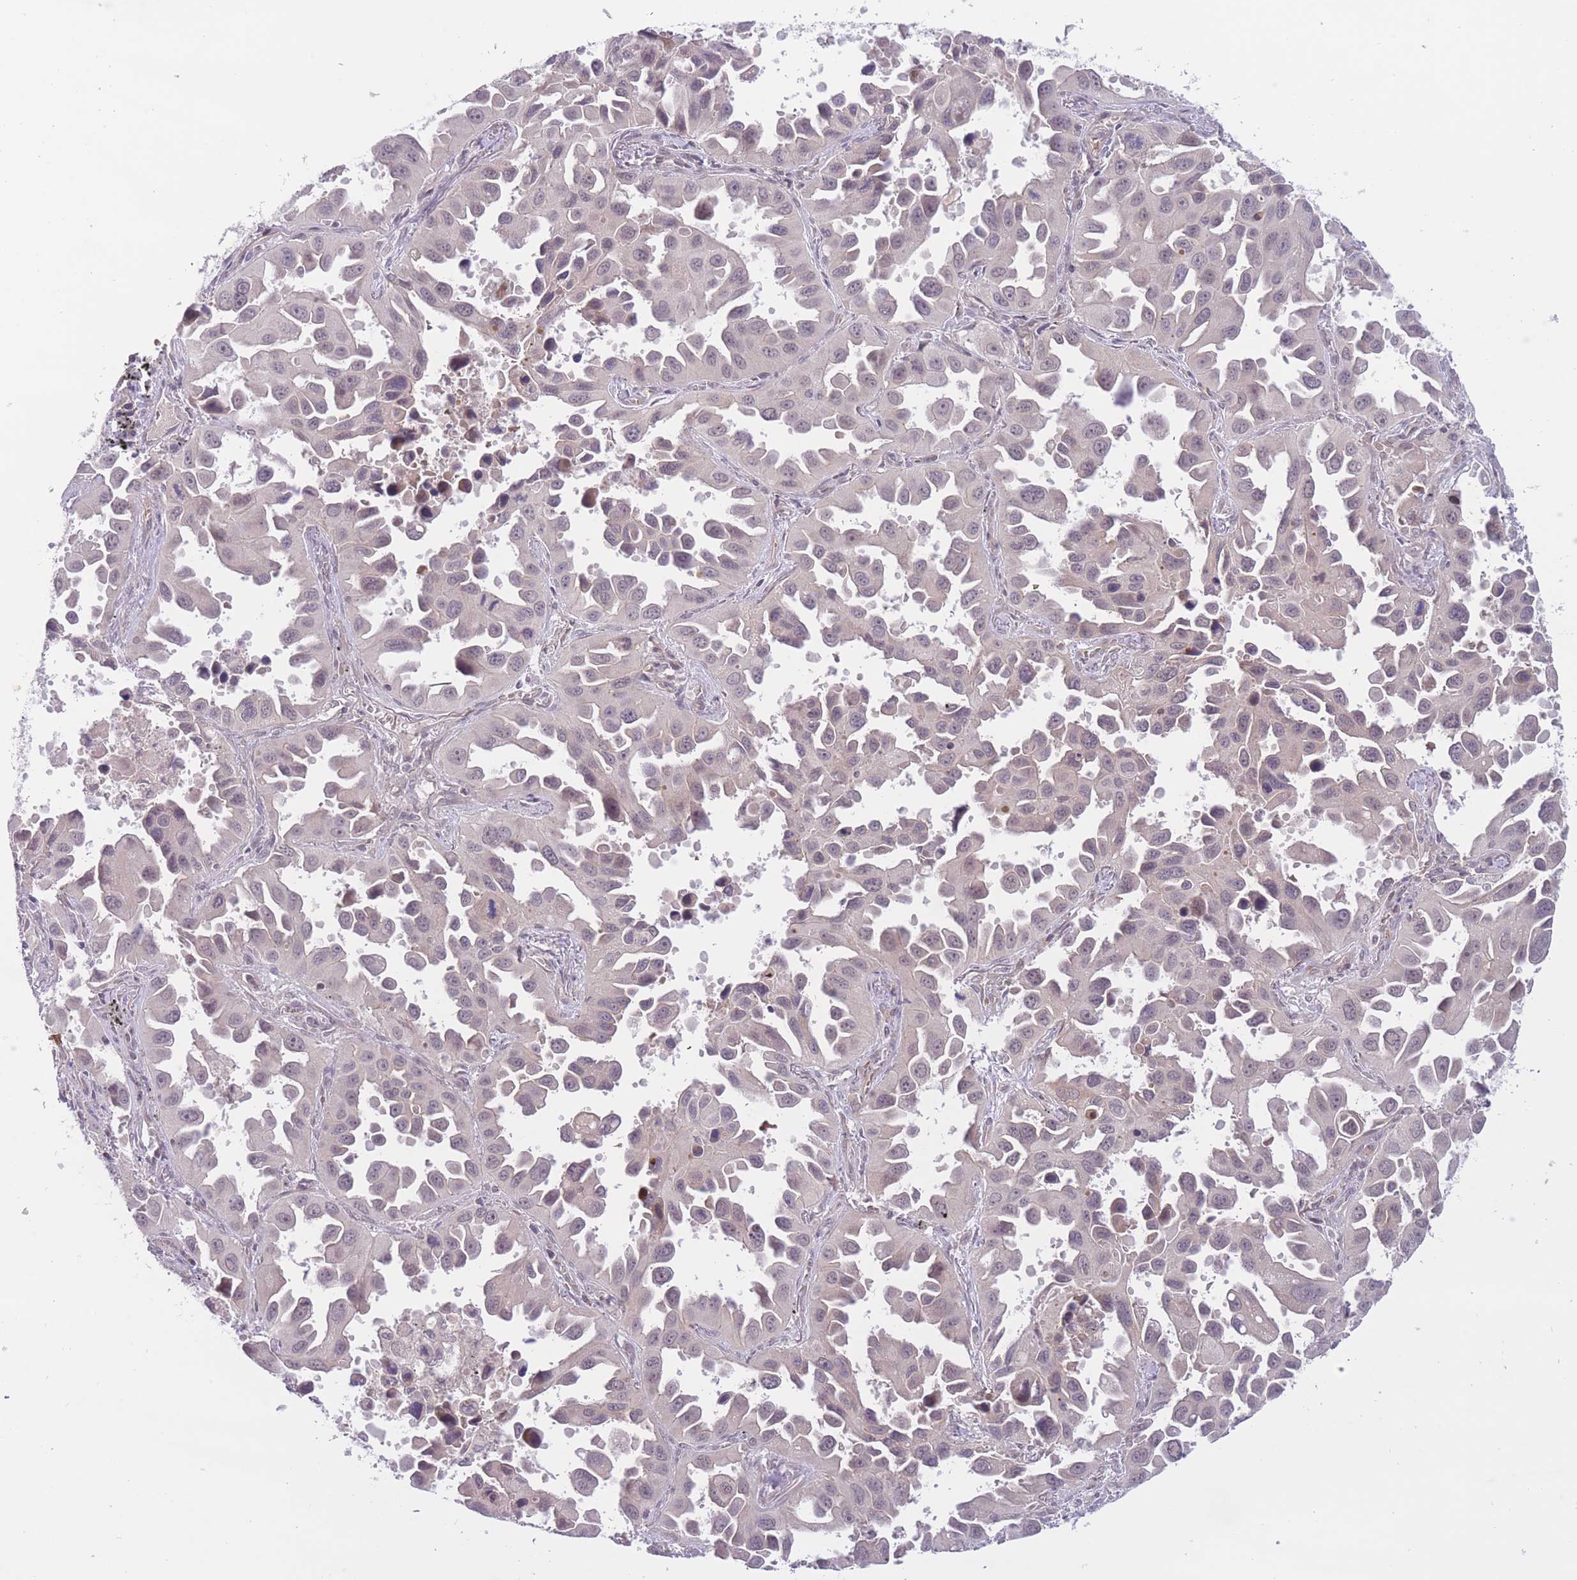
{"staining": {"intensity": "negative", "quantity": "none", "location": "none"}, "tissue": "lung cancer", "cell_type": "Tumor cells", "image_type": "cancer", "snomed": [{"axis": "morphology", "description": "Adenocarcinoma, NOS"}, {"axis": "topography", "description": "Lung"}], "caption": "The immunohistochemistry (IHC) photomicrograph has no significant expression in tumor cells of adenocarcinoma (lung) tissue. (DAB (3,3'-diaminobenzidine) IHC with hematoxylin counter stain).", "gene": "FUT5", "patient": {"sex": "male", "age": 66}}